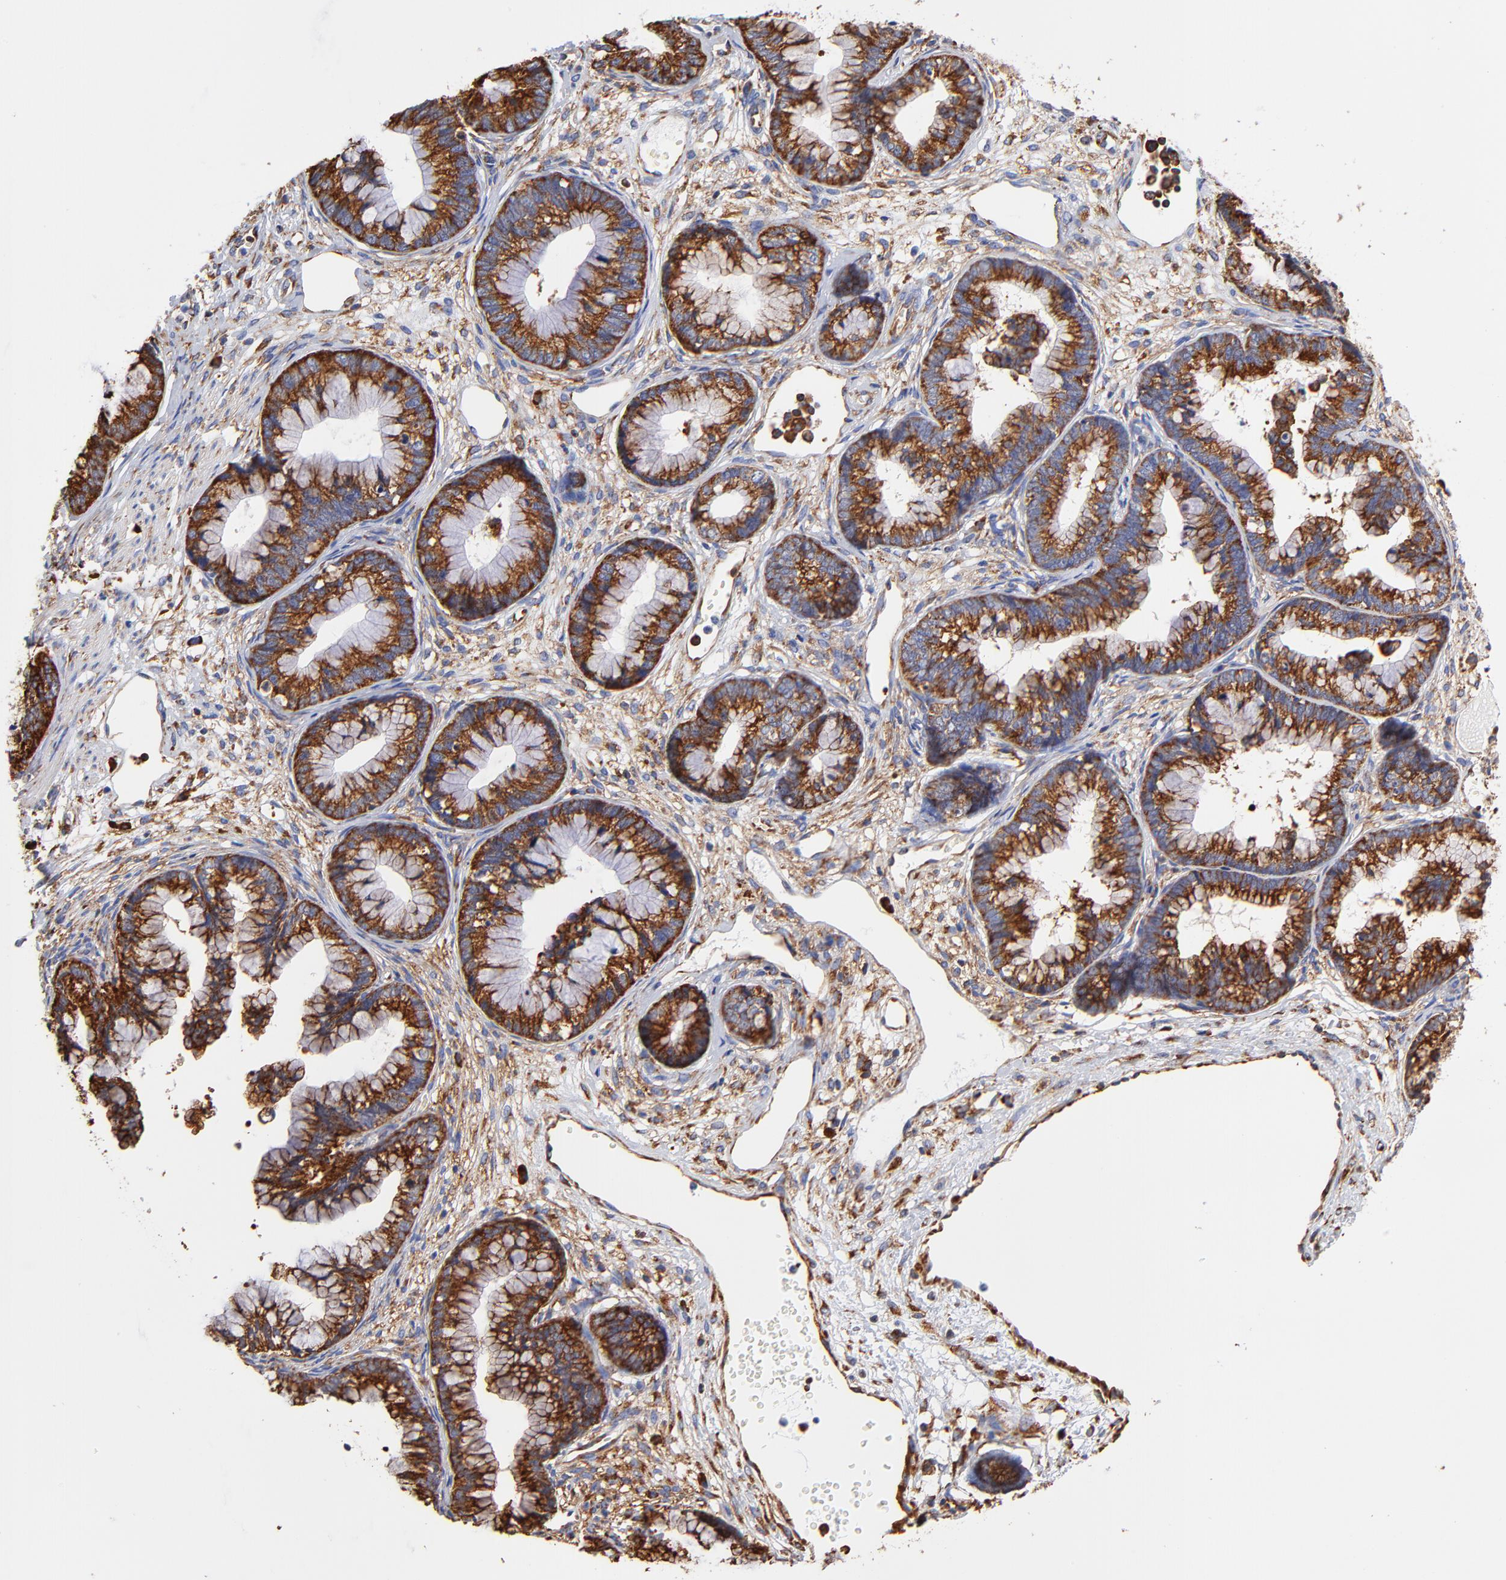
{"staining": {"intensity": "strong", "quantity": ">75%", "location": "cytoplasmic/membranous"}, "tissue": "cervical cancer", "cell_type": "Tumor cells", "image_type": "cancer", "snomed": [{"axis": "morphology", "description": "Adenocarcinoma, NOS"}, {"axis": "topography", "description": "Cervix"}], "caption": "Immunohistochemical staining of cervical cancer (adenocarcinoma) exhibits high levels of strong cytoplasmic/membranous protein expression in approximately >75% of tumor cells. (DAB = brown stain, brightfield microscopy at high magnification).", "gene": "RPL27", "patient": {"sex": "female", "age": 44}}